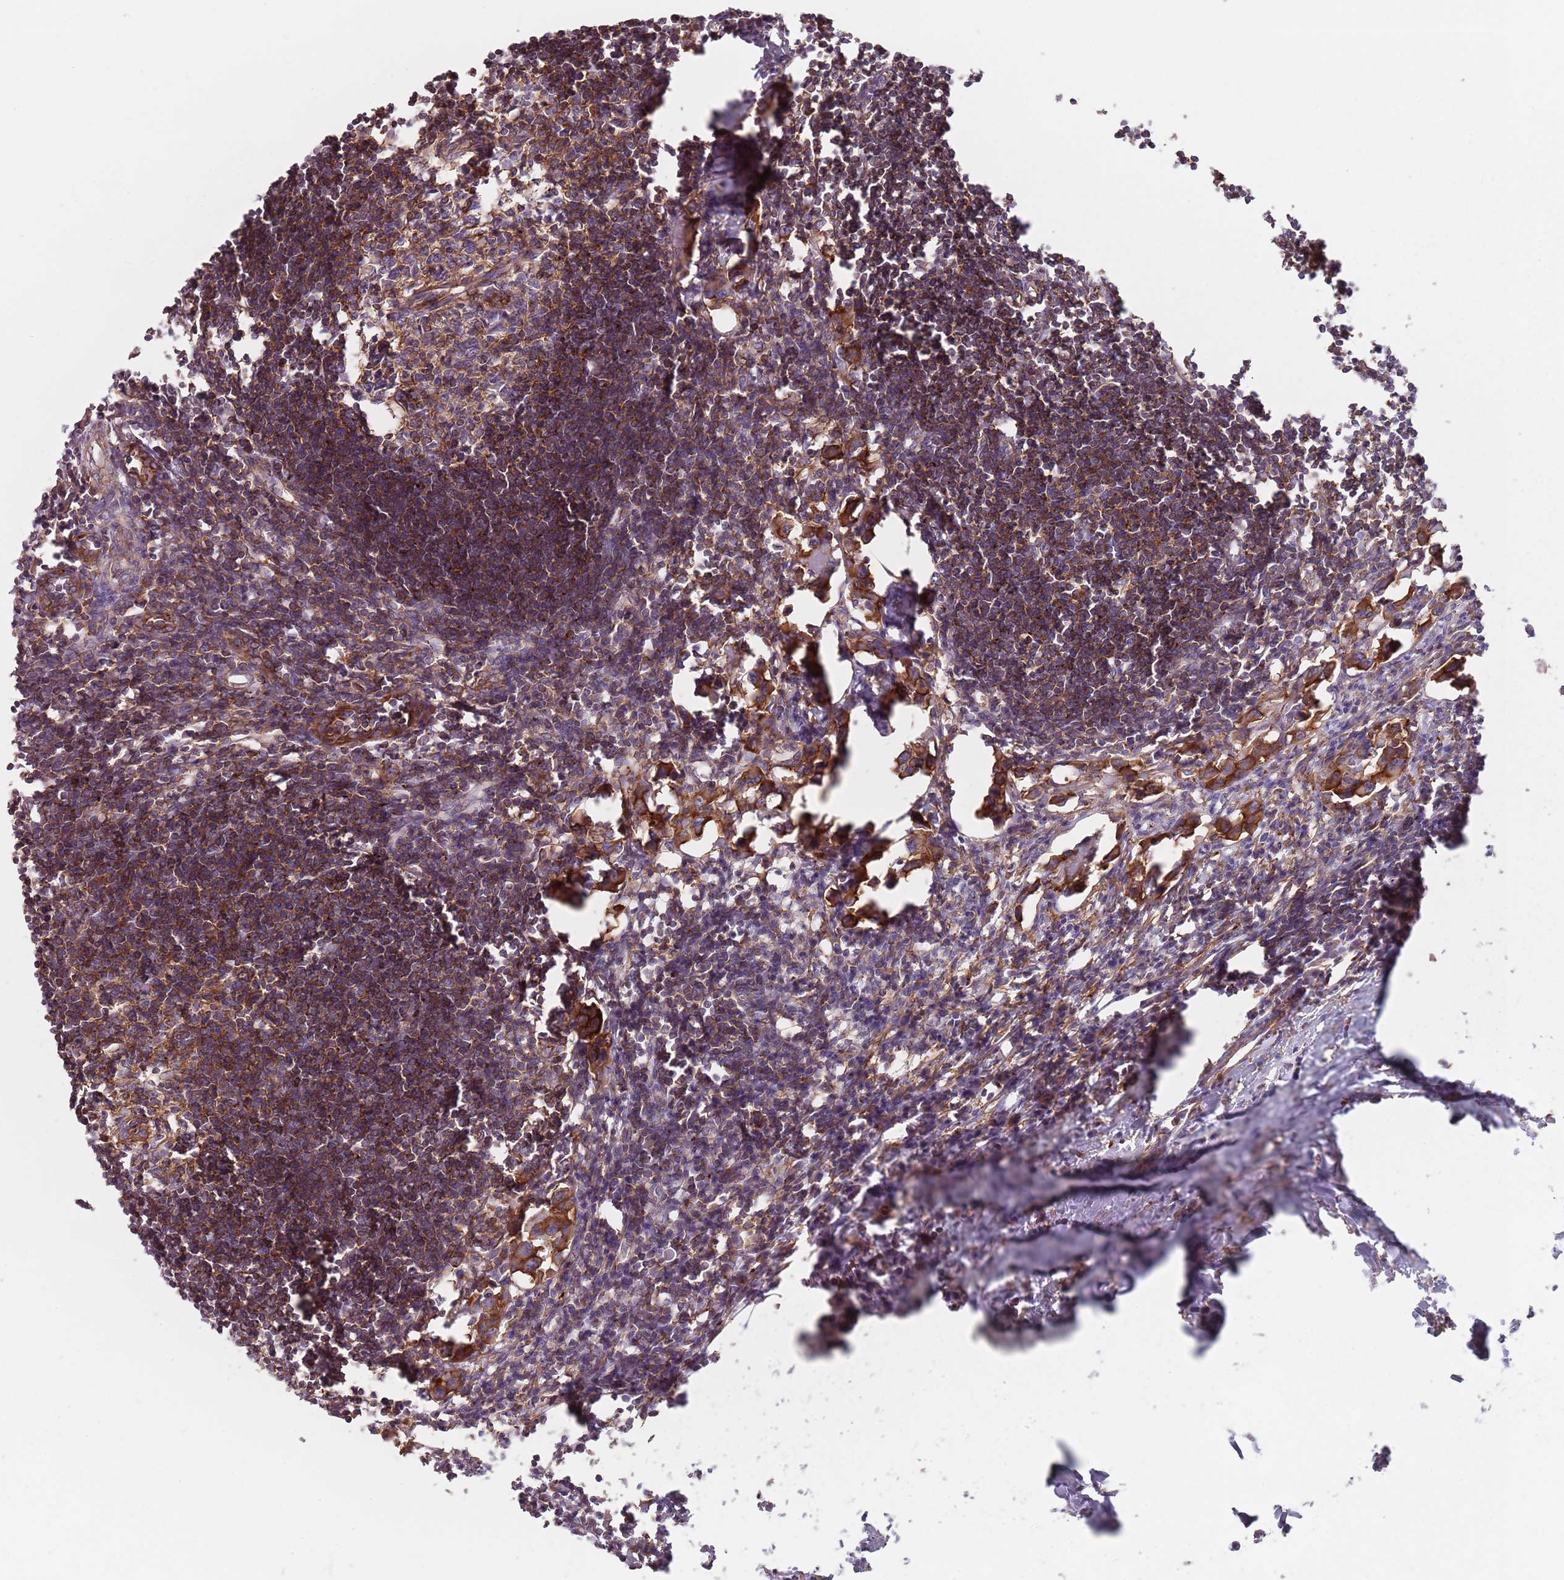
{"staining": {"intensity": "moderate", "quantity": "25%-75%", "location": "cytoplasmic/membranous"}, "tissue": "lymph node", "cell_type": "Germinal center cells", "image_type": "normal", "snomed": [{"axis": "morphology", "description": "Normal tissue, NOS"}, {"axis": "morphology", "description": "Malignant melanoma, Metastatic site"}, {"axis": "topography", "description": "Lymph node"}], "caption": "This image reveals immunohistochemistry (IHC) staining of normal human lymph node, with medium moderate cytoplasmic/membranous staining in approximately 25%-75% of germinal center cells.", "gene": "TPD52L2", "patient": {"sex": "male", "age": 41}}